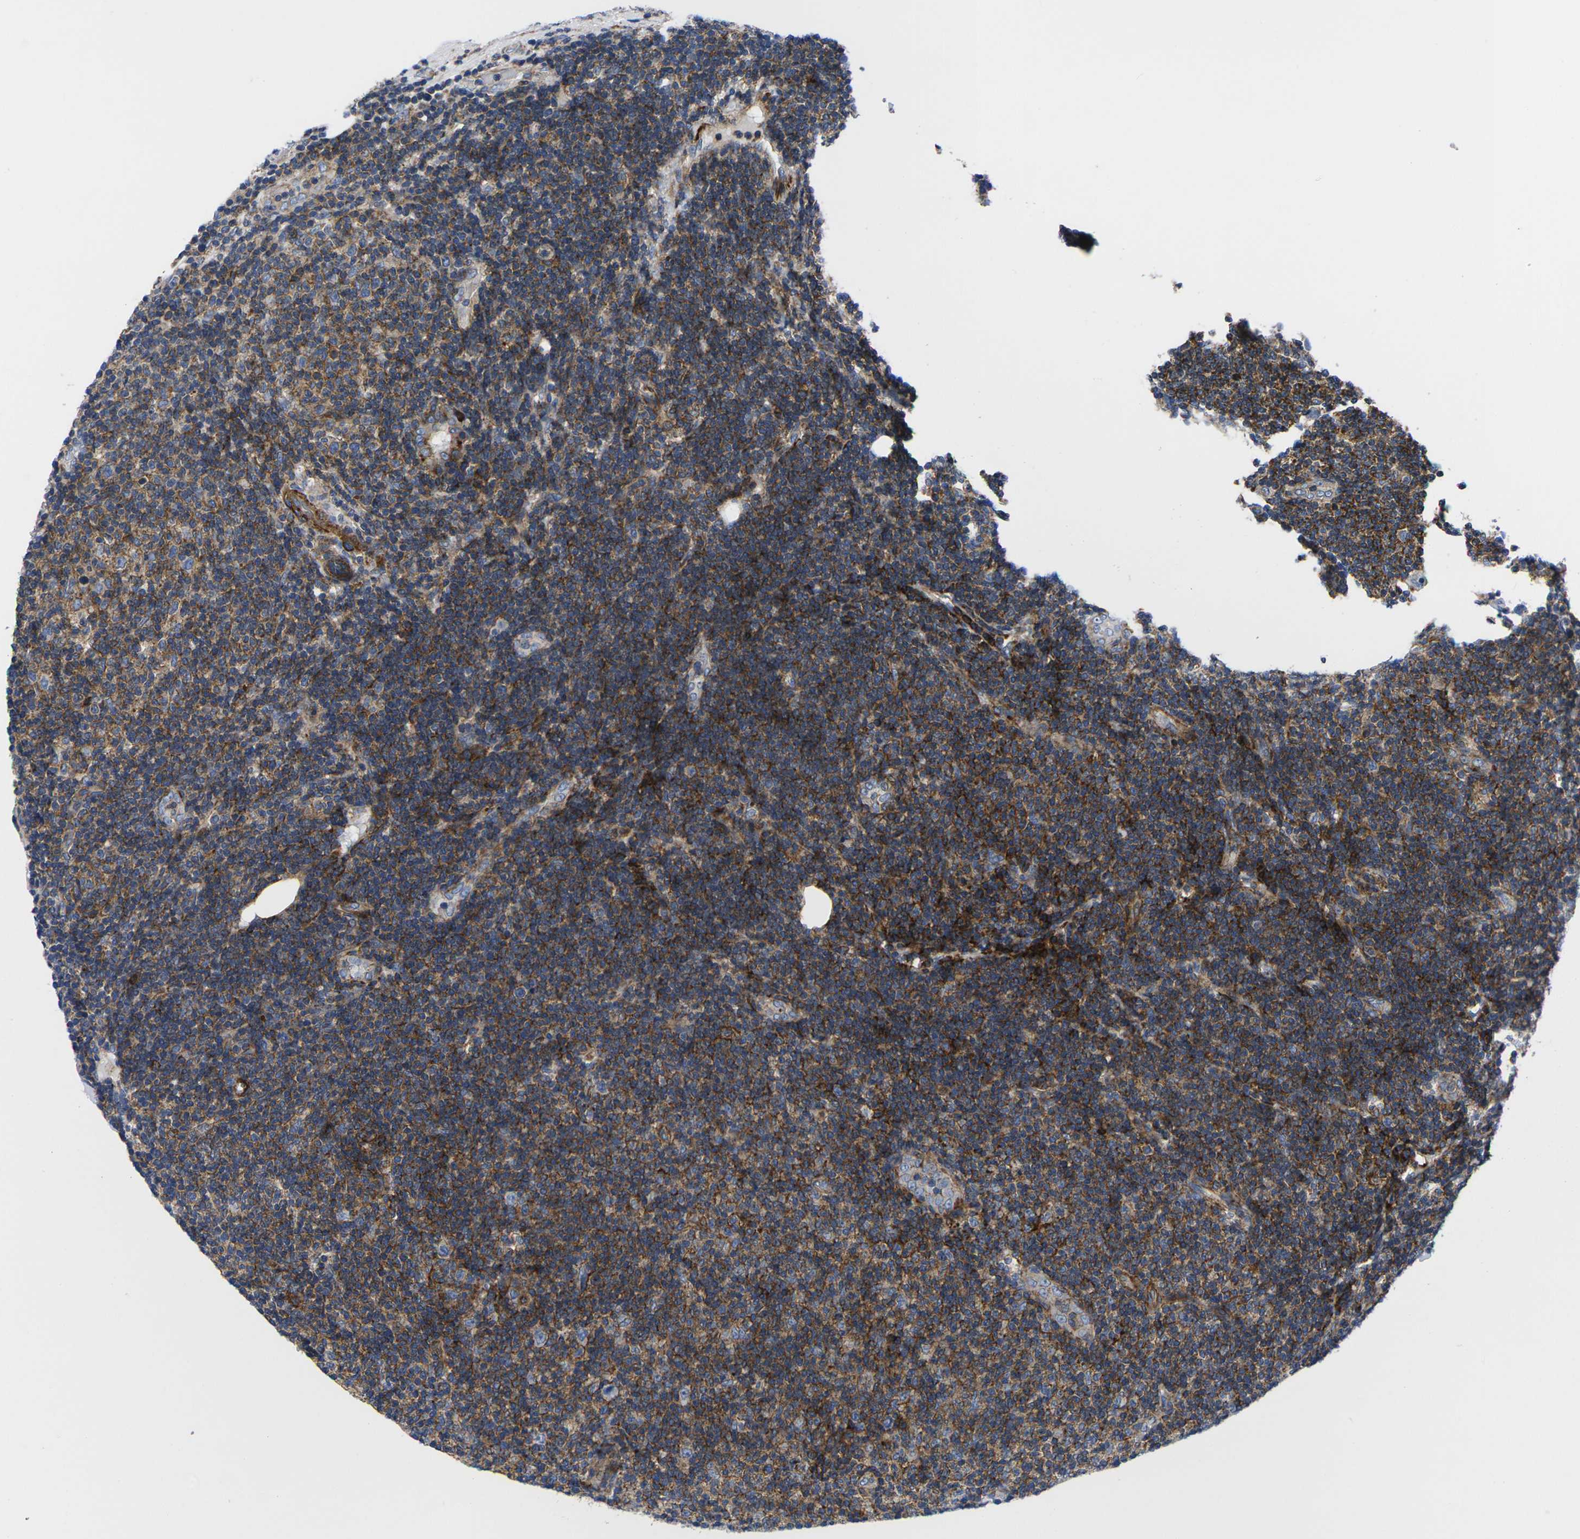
{"staining": {"intensity": "moderate", "quantity": ">75%", "location": "cytoplasmic/membranous"}, "tissue": "lymphoma", "cell_type": "Tumor cells", "image_type": "cancer", "snomed": [{"axis": "morphology", "description": "Malignant lymphoma, non-Hodgkin's type, Low grade"}, {"axis": "topography", "description": "Lymph node"}], "caption": "Immunohistochemical staining of human low-grade malignant lymphoma, non-Hodgkin's type demonstrates medium levels of moderate cytoplasmic/membranous positivity in approximately >75% of tumor cells.", "gene": "GPR4", "patient": {"sex": "male", "age": 83}}